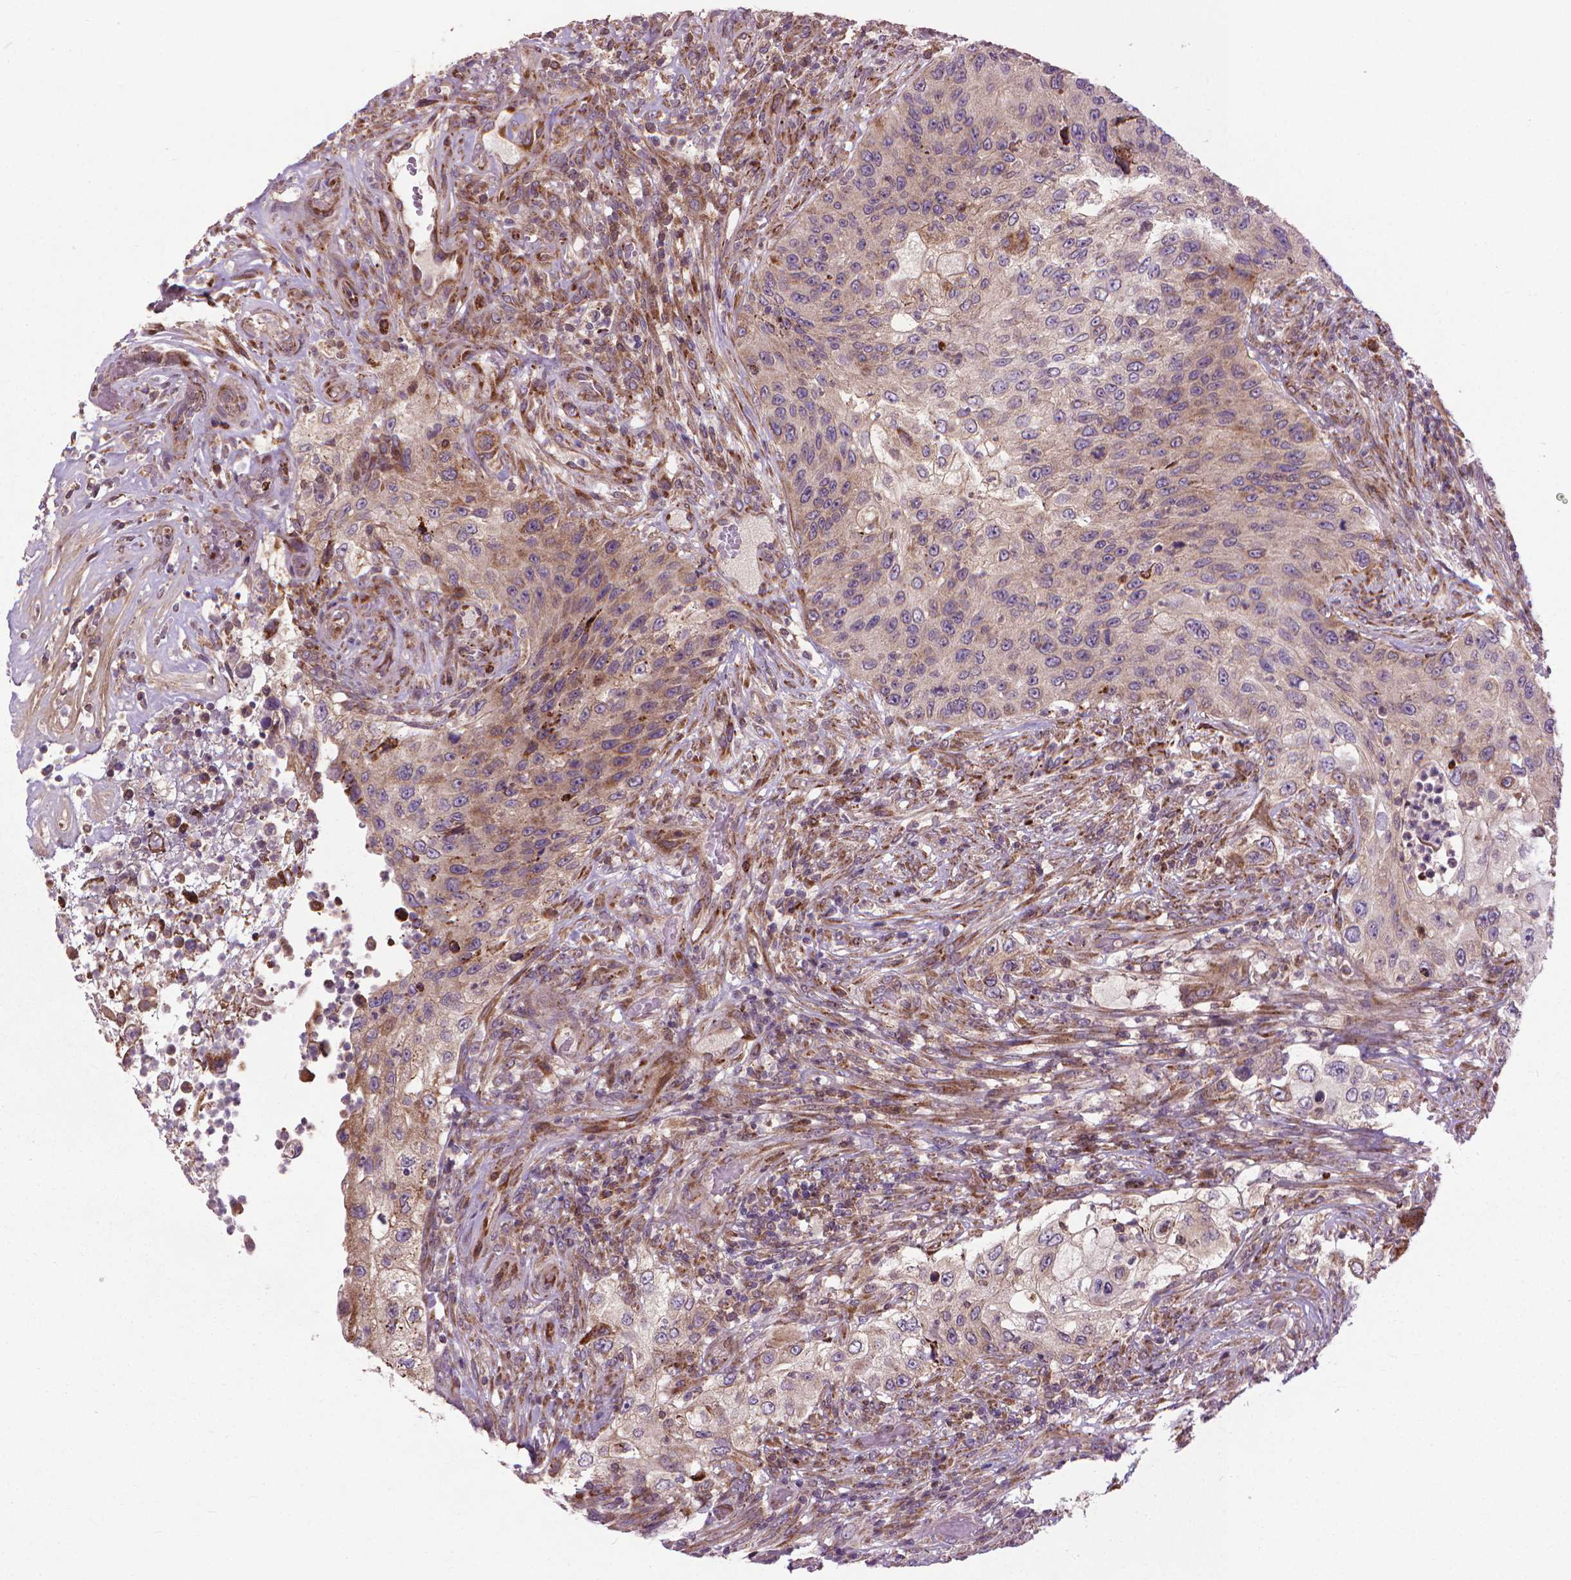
{"staining": {"intensity": "weak", "quantity": "25%-75%", "location": "cytoplasmic/membranous"}, "tissue": "urothelial cancer", "cell_type": "Tumor cells", "image_type": "cancer", "snomed": [{"axis": "morphology", "description": "Urothelial carcinoma, High grade"}, {"axis": "topography", "description": "Urinary bladder"}], "caption": "IHC image of neoplastic tissue: human high-grade urothelial carcinoma stained using immunohistochemistry (IHC) exhibits low levels of weak protein expression localized specifically in the cytoplasmic/membranous of tumor cells, appearing as a cytoplasmic/membranous brown color.", "gene": "MYH14", "patient": {"sex": "female", "age": 60}}